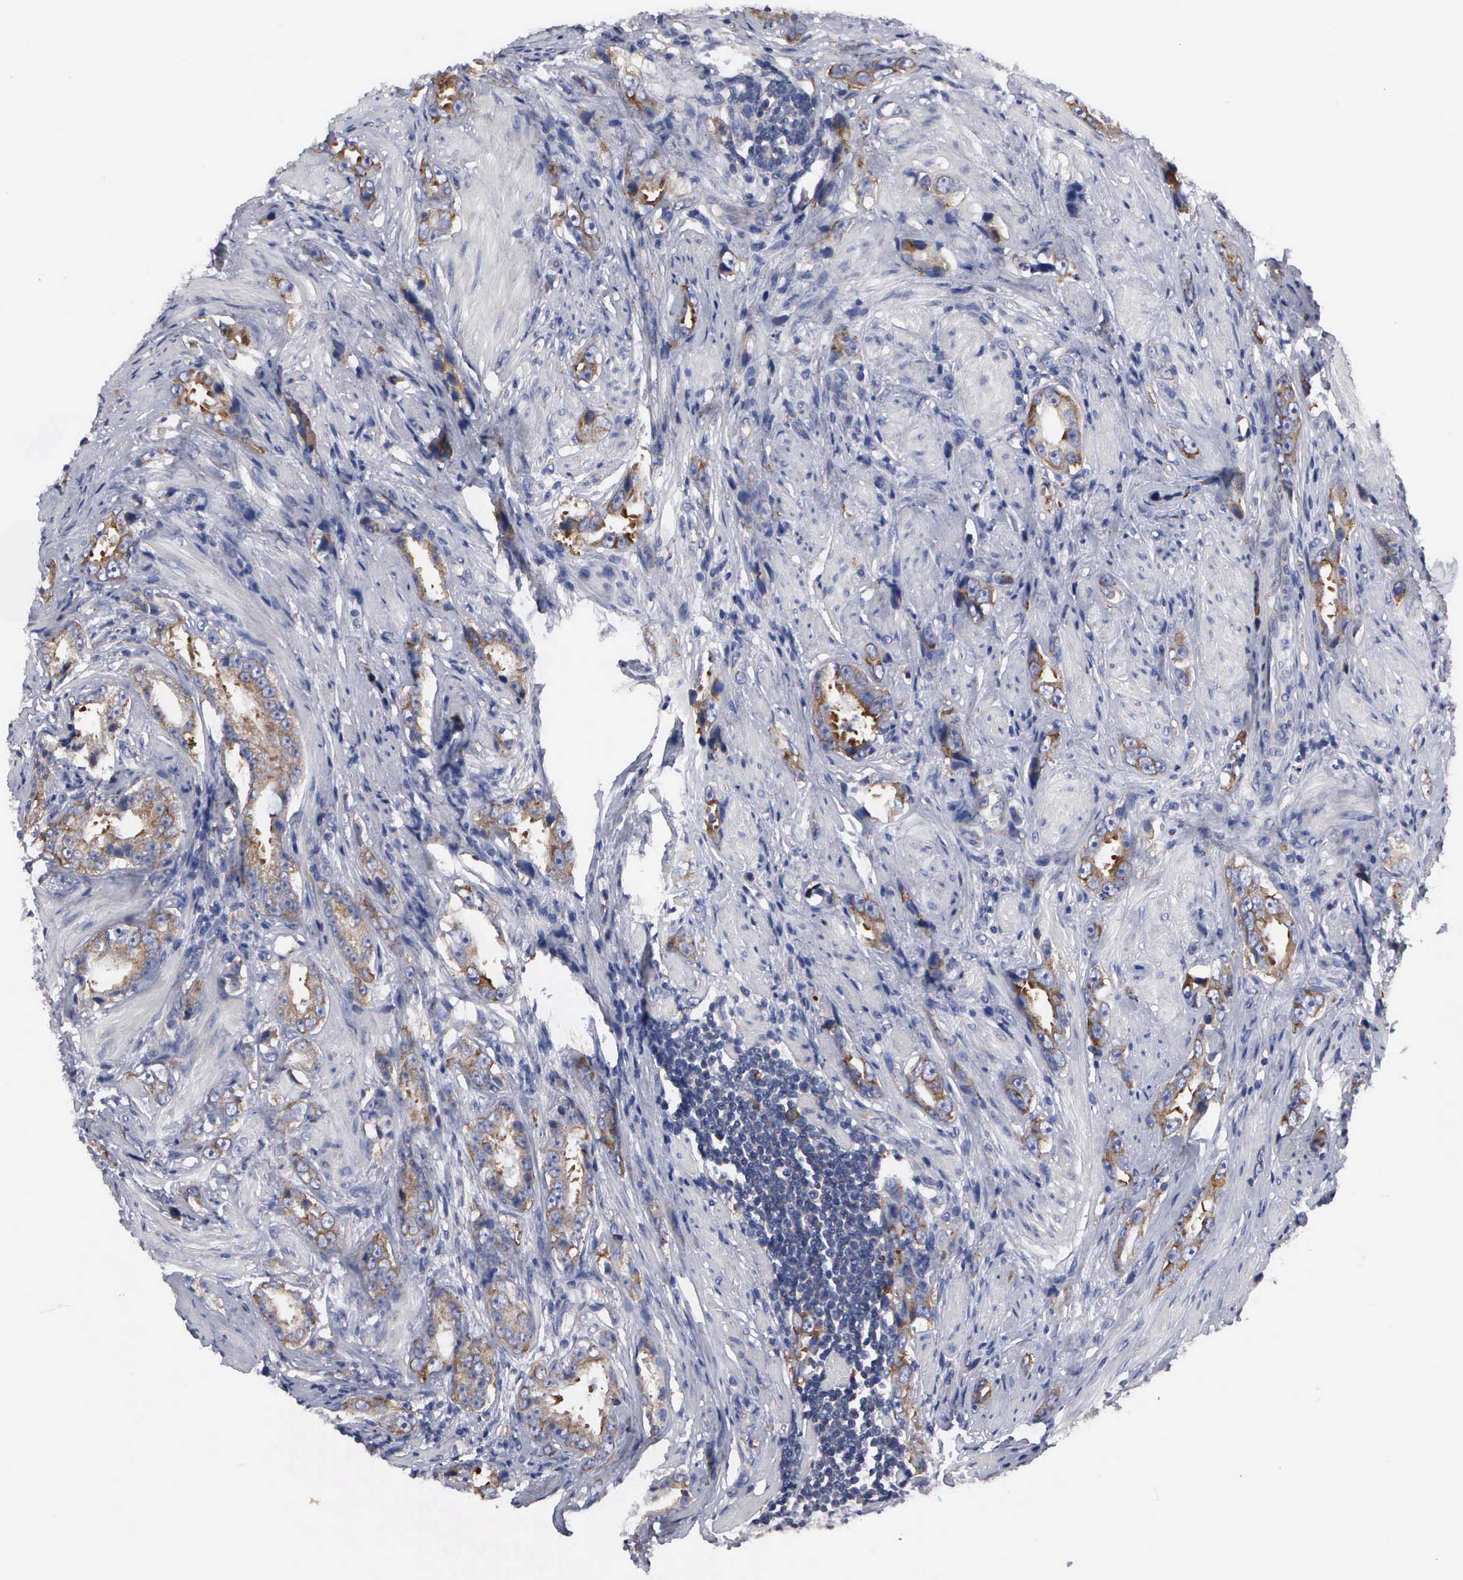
{"staining": {"intensity": "moderate", "quantity": ">75%", "location": "cytoplasmic/membranous"}, "tissue": "prostate cancer", "cell_type": "Tumor cells", "image_type": "cancer", "snomed": [{"axis": "morphology", "description": "Adenocarcinoma, Medium grade"}, {"axis": "topography", "description": "Prostate"}], "caption": "The histopathology image shows staining of adenocarcinoma (medium-grade) (prostate), revealing moderate cytoplasmic/membranous protein positivity (brown color) within tumor cells. (IHC, brightfield microscopy, high magnification).", "gene": "TXLNG", "patient": {"sex": "male", "age": 53}}